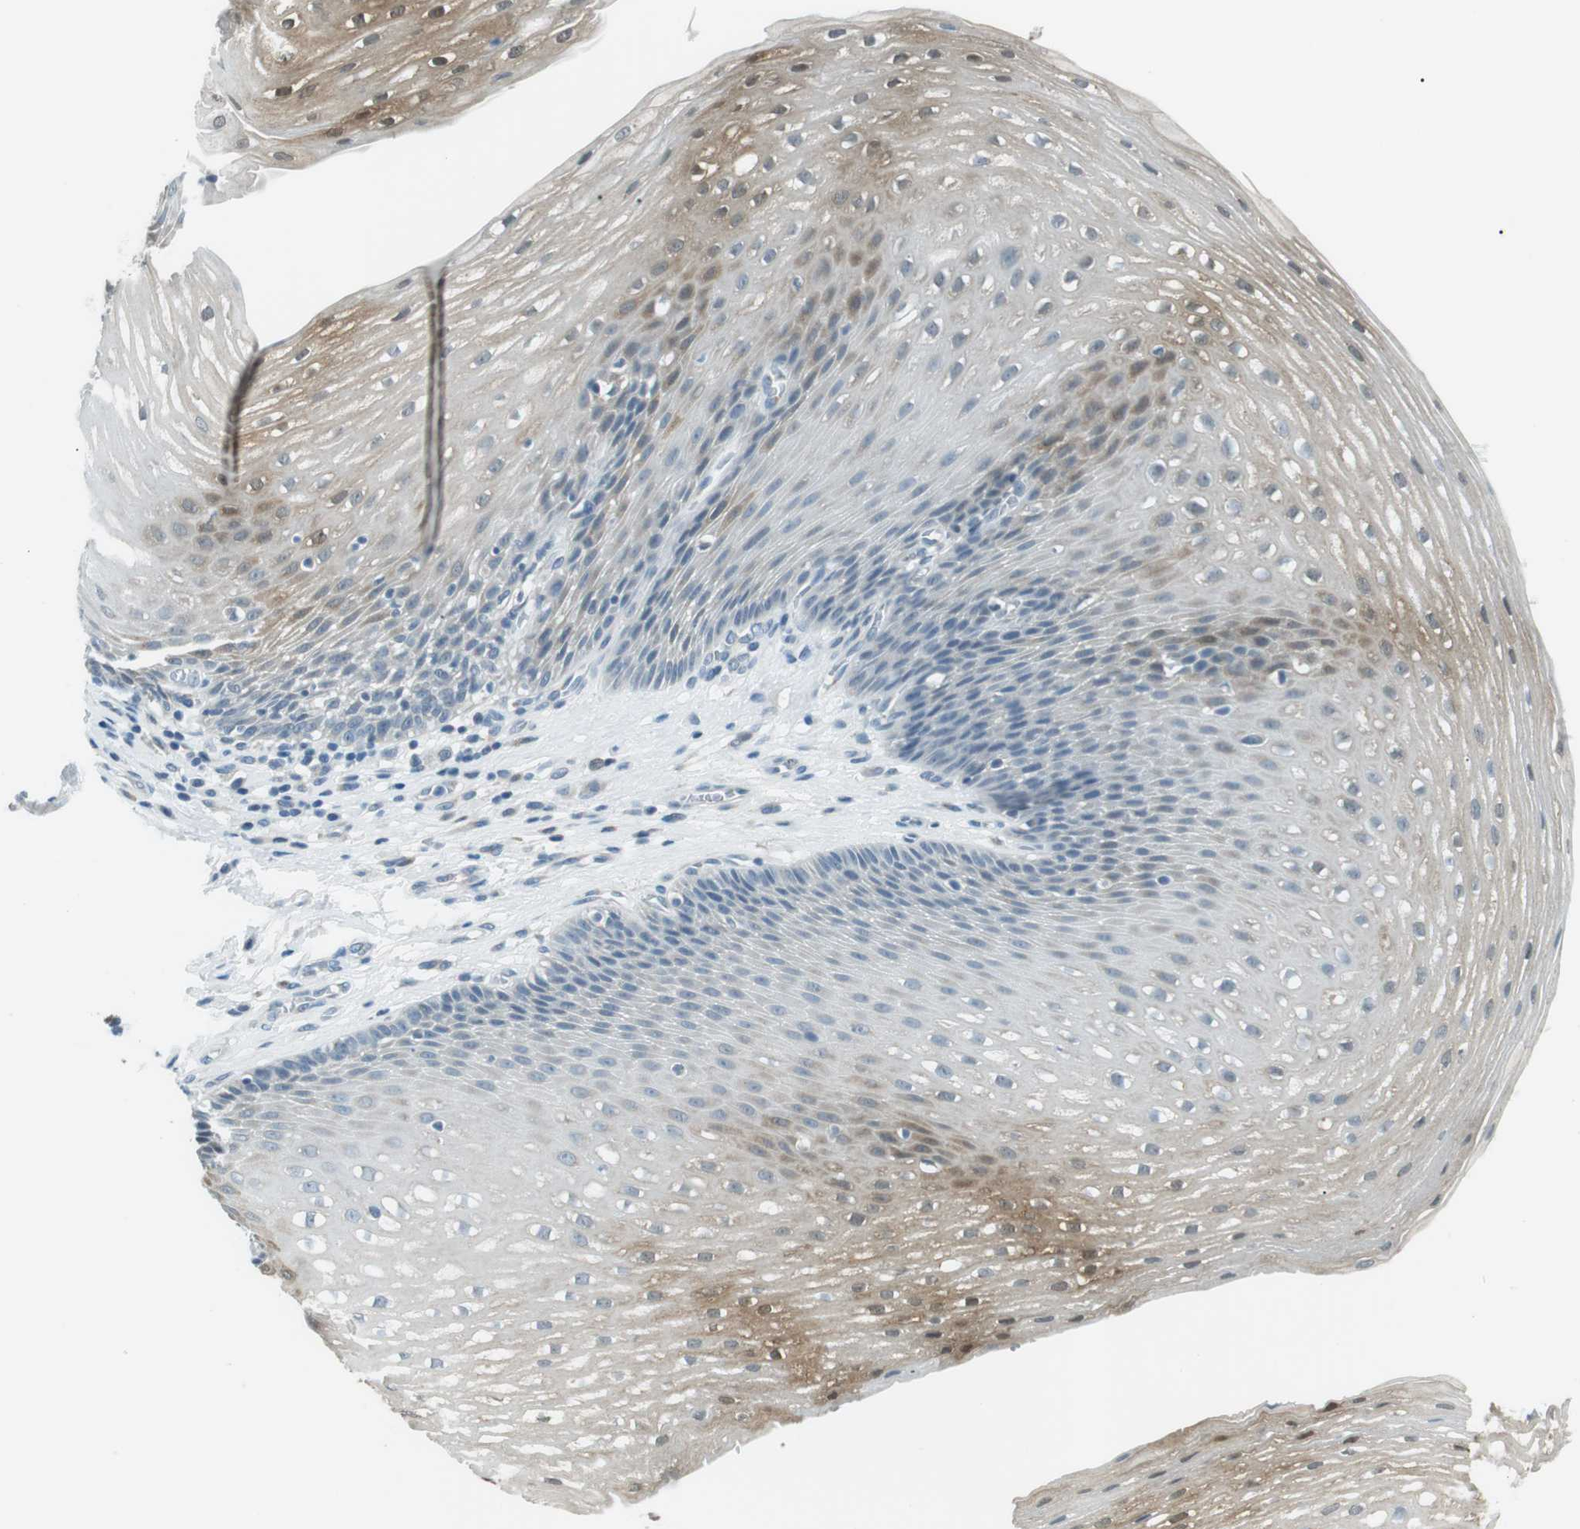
{"staining": {"intensity": "moderate", "quantity": "25%-75%", "location": "cytoplasmic/membranous,nuclear"}, "tissue": "esophagus", "cell_type": "Squamous epithelial cells", "image_type": "normal", "snomed": [{"axis": "morphology", "description": "Normal tissue, NOS"}, {"axis": "topography", "description": "Esophagus"}], "caption": "Immunohistochemistry photomicrograph of benign human esophagus stained for a protein (brown), which demonstrates medium levels of moderate cytoplasmic/membranous,nuclear staining in about 25%-75% of squamous epithelial cells.", "gene": "ENSG00000289724", "patient": {"sex": "male", "age": 48}}